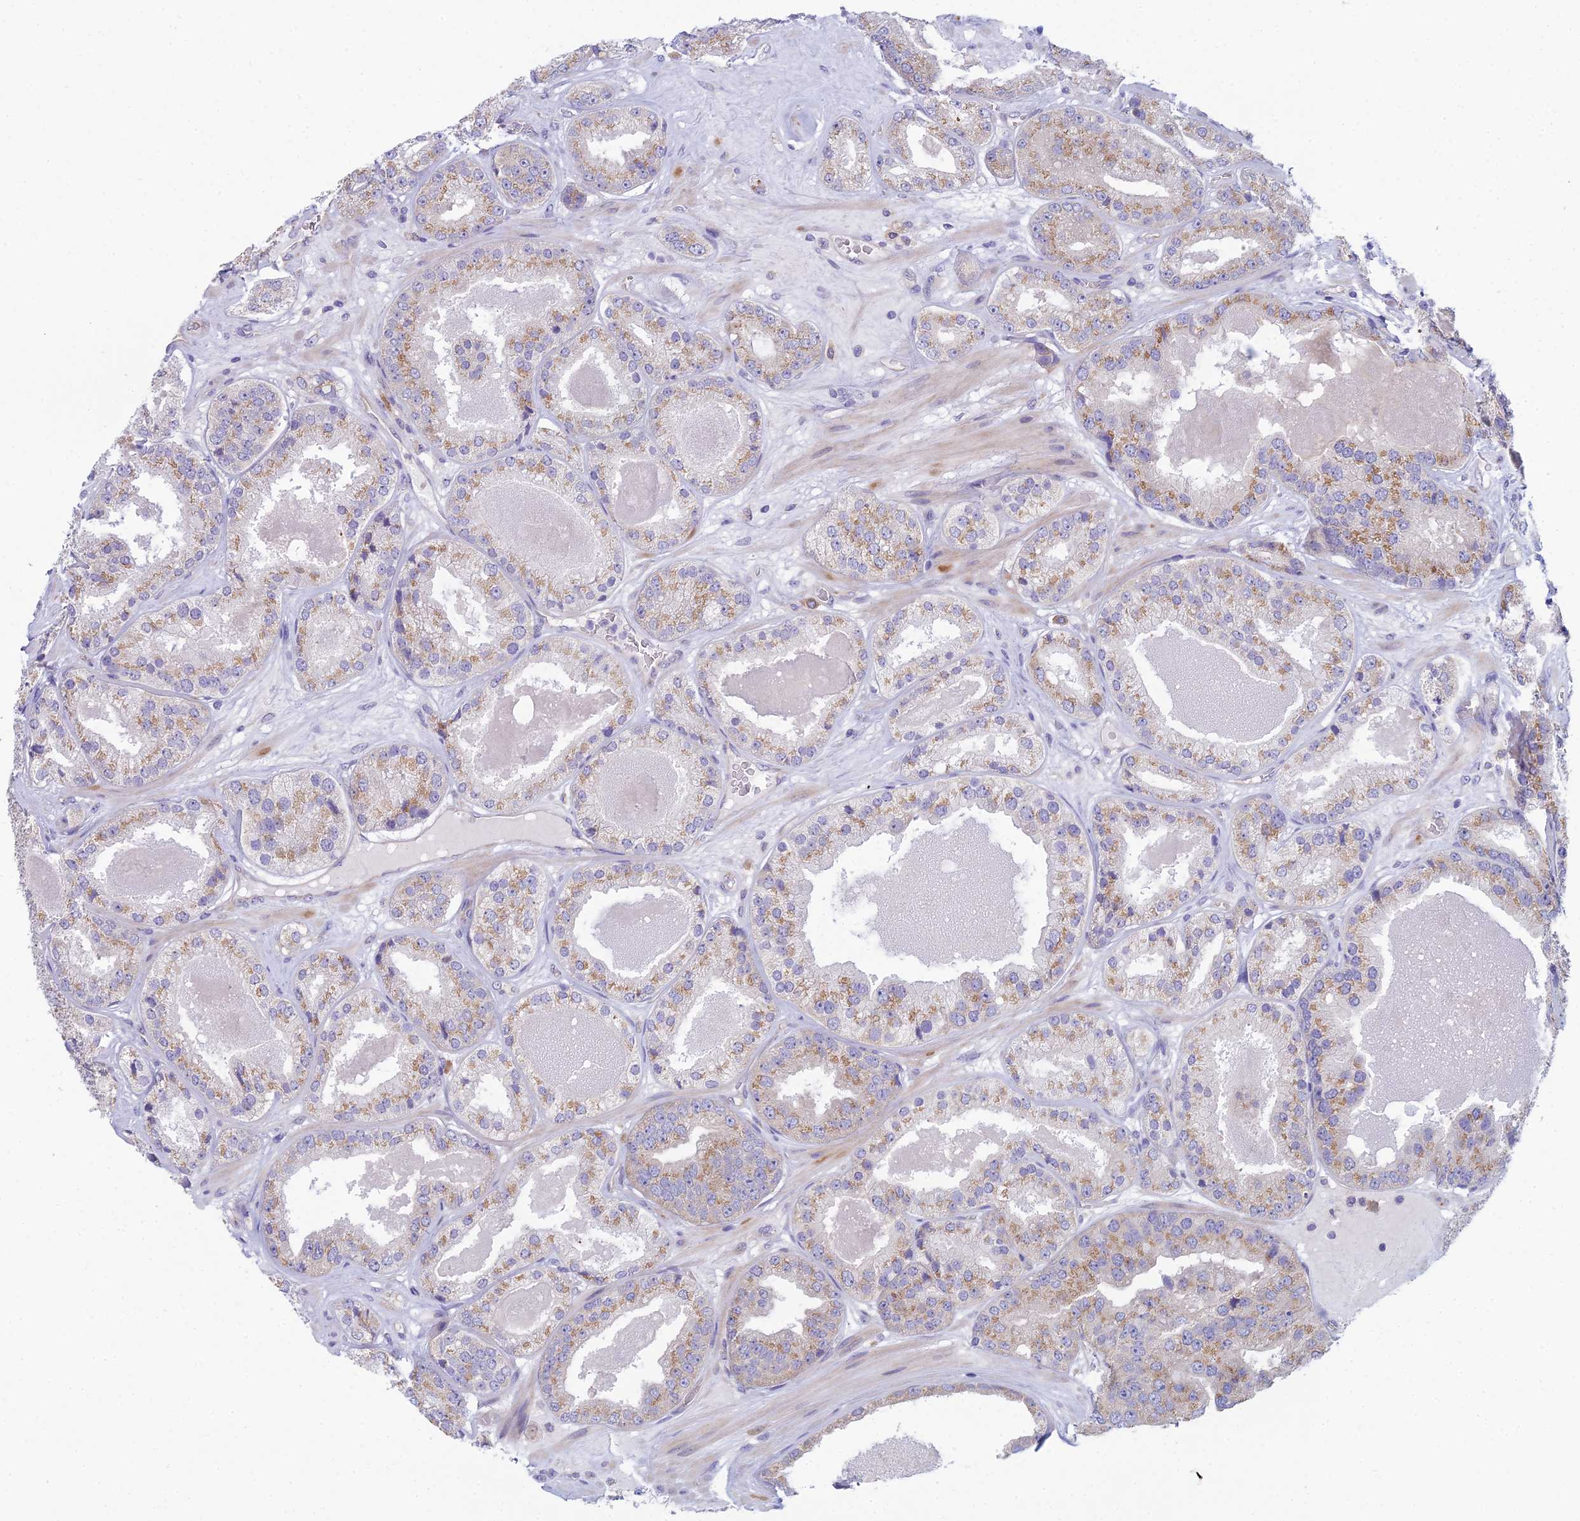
{"staining": {"intensity": "moderate", "quantity": "25%-75%", "location": "cytoplasmic/membranous"}, "tissue": "prostate cancer", "cell_type": "Tumor cells", "image_type": "cancer", "snomed": [{"axis": "morphology", "description": "Adenocarcinoma, High grade"}, {"axis": "topography", "description": "Prostate"}], "caption": "Immunohistochemistry staining of prostate adenocarcinoma (high-grade), which exhibits medium levels of moderate cytoplasmic/membranous expression in approximately 25%-75% of tumor cells indicating moderate cytoplasmic/membranous protein positivity. The staining was performed using DAB (3,3'-diaminobenzidine) (brown) for protein detection and nuclei were counterstained in hematoxylin (blue).", "gene": "ZNF564", "patient": {"sex": "male", "age": 63}}